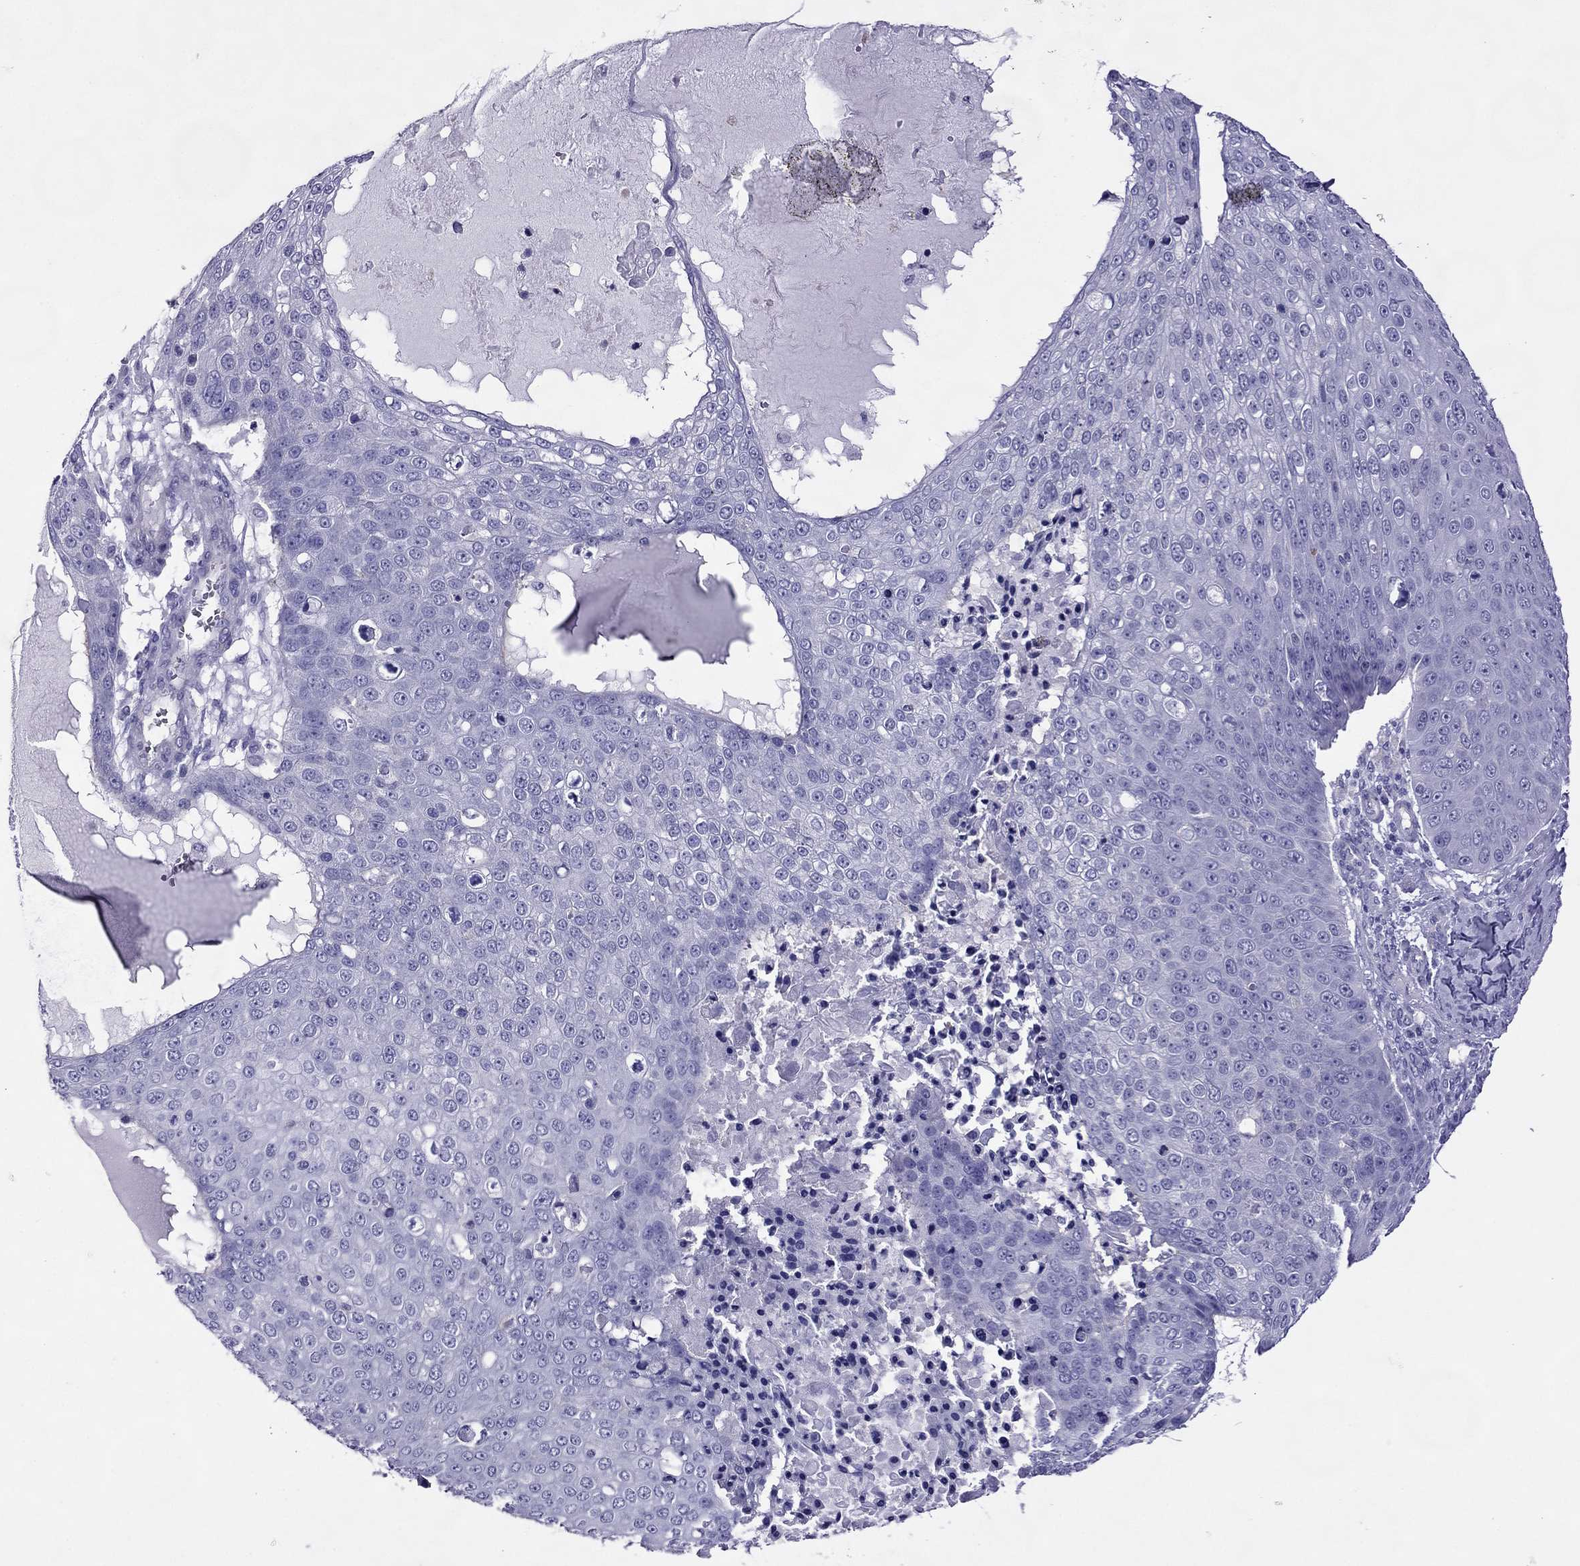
{"staining": {"intensity": "negative", "quantity": "none", "location": "none"}, "tissue": "skin cancer", "cell_type": "Tumor cells", "image_type": "cancer", "snomed": [{"axis": "morphology", "description": "Squamous cell carcinoma, NOS"}, {"axis": "topography", "description": "Skin"}], "caption": "Squamous cell carcinoma (skin) was stained to show a protein in brown. There is no significant staining in tumor cells.", "gene": "MYL11", "patient": {"sex": "male", "age": 71}}